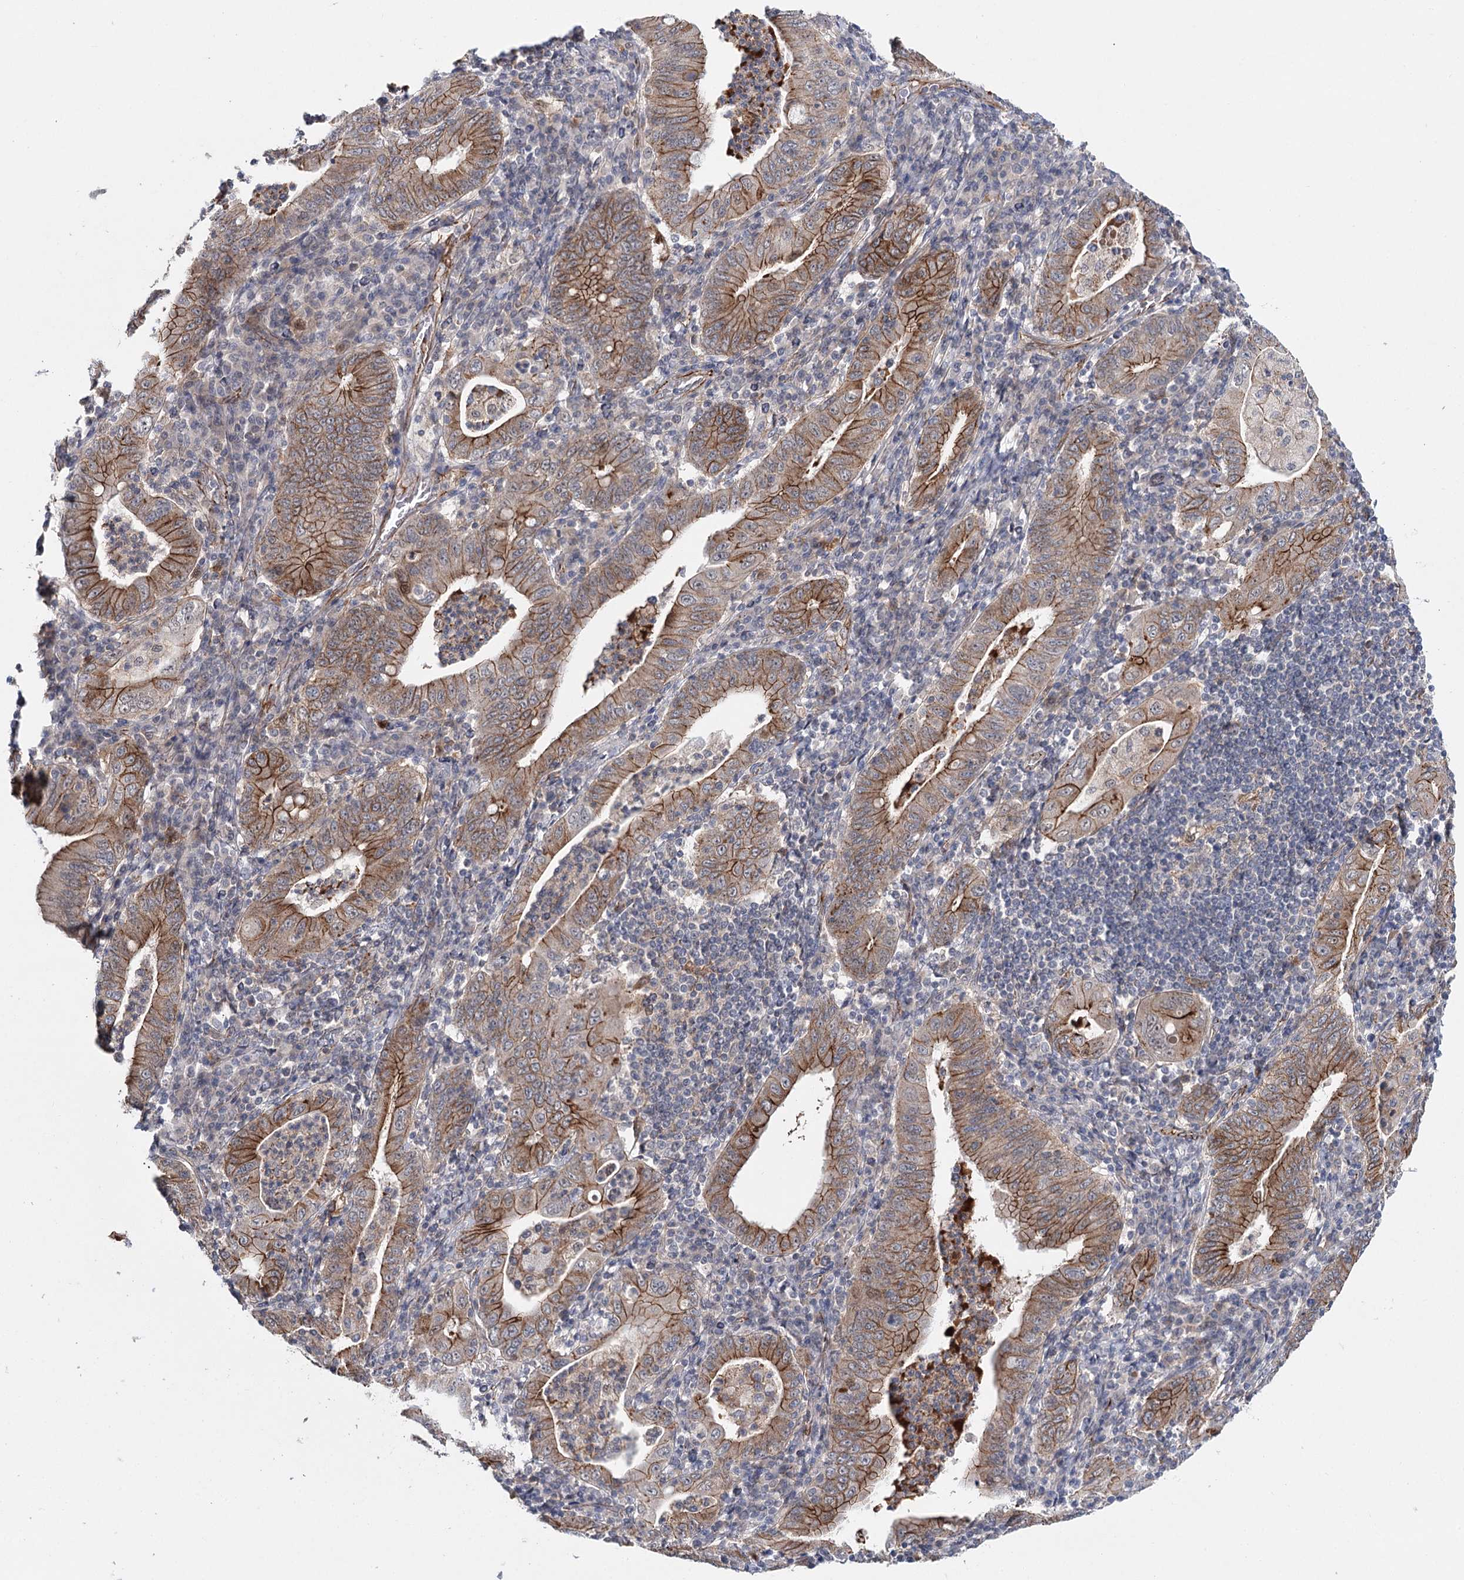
{"staining": {"intensity": "moderate", "quantity": ">75%", "location": "cytoplasmic/membranous"}, "tissue": "stomach cancer", "cell_type": "Tumor cells", "image_type": "cancer", "snomed": [{"axis": "morphology", "description": "Normal tissue, NOS"}, {"axis": "morphology", "description": "Adenocarcinoma, NOS"}, {"axis": "topography", "description": "Esophagus"}, {"axis": "topography", "description": "Stomach, upper"}, {"axis": "topography", "description": "Peripheral nerve tissue"}], "caption": "A medium amount of moderate cytoplasmic/membranous positivity is present in about >75% of tumor cells in stomach adenocarcinoma tissue.", "gene": "PKP4", "patient": {"sex": "male", "age": 62}}